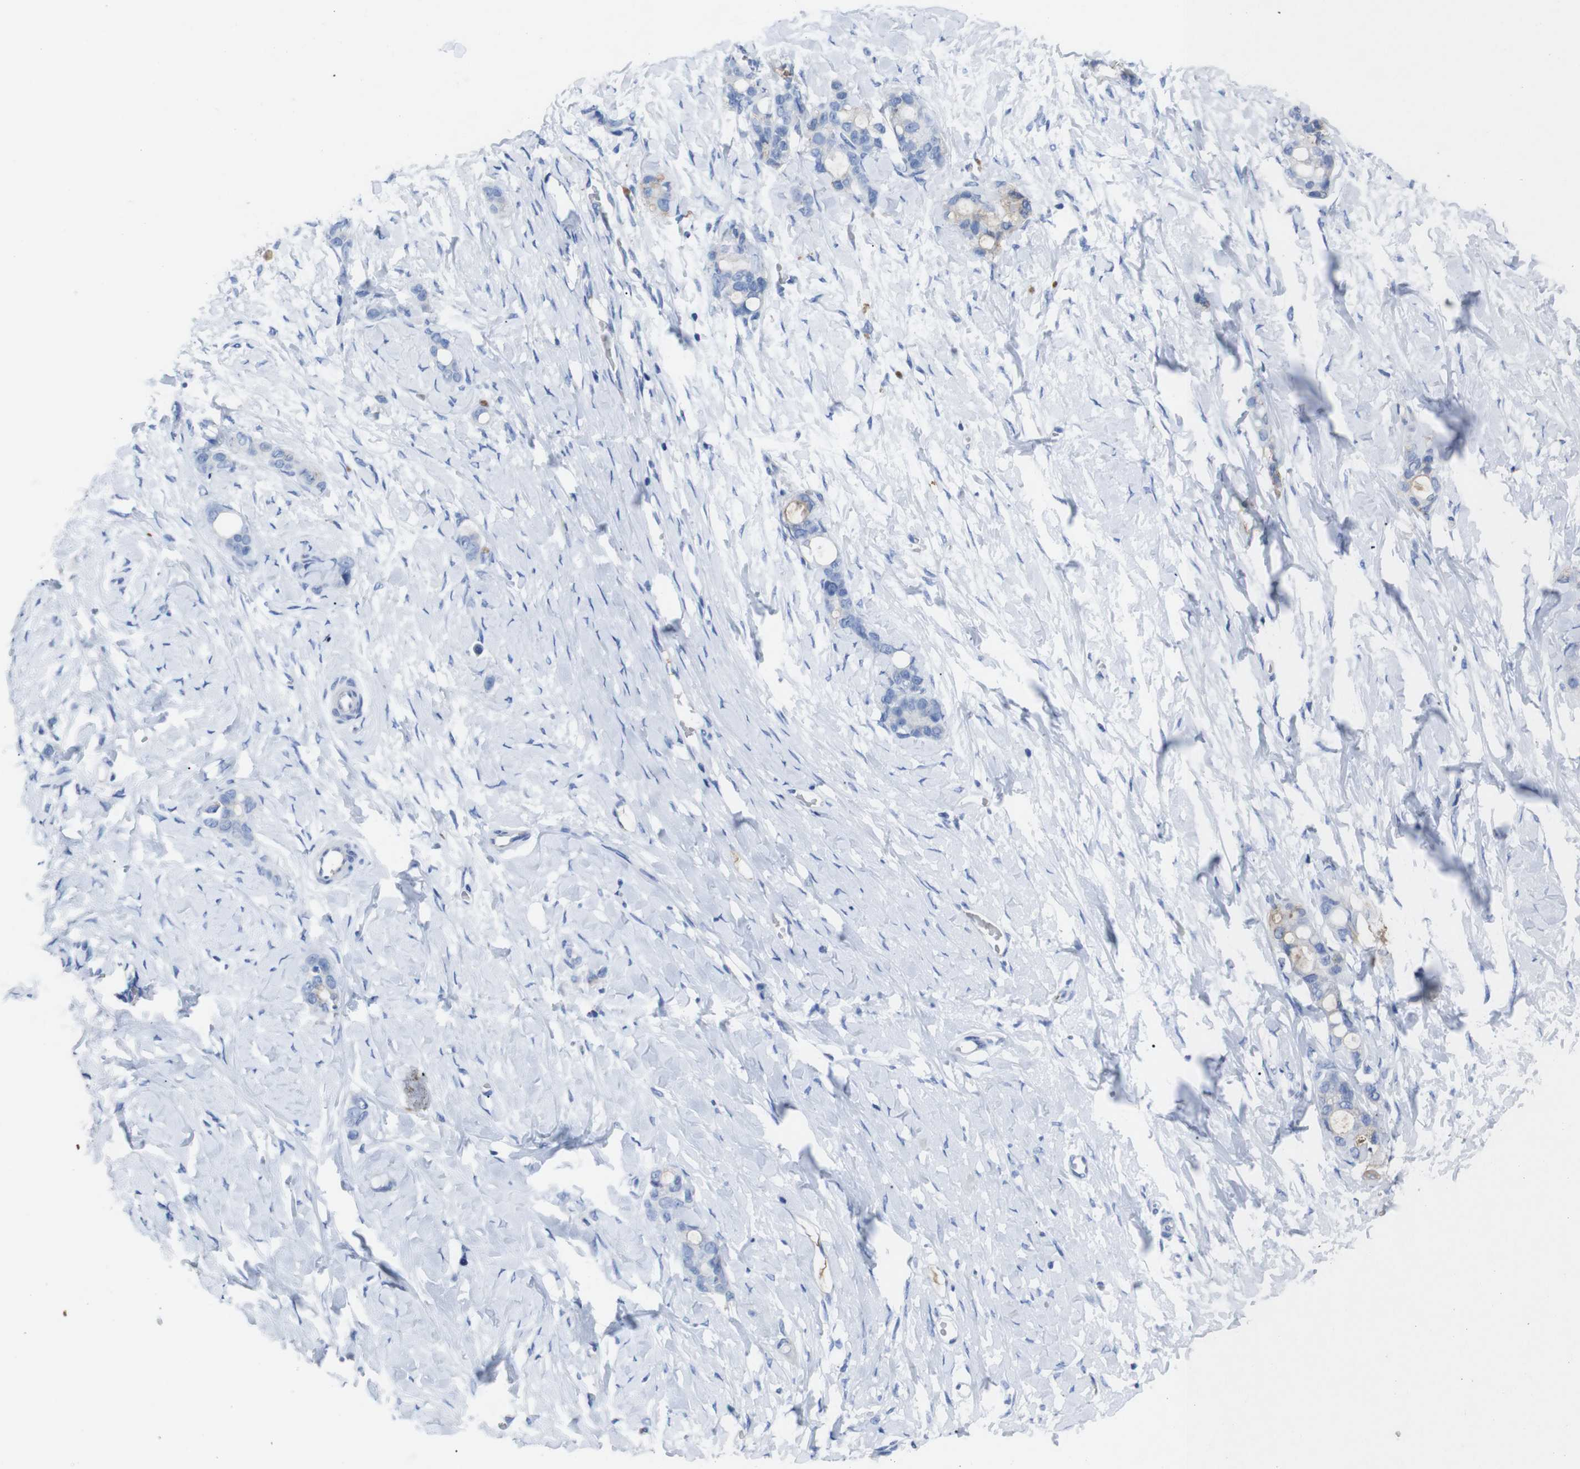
{"staining": {"intensity": "weak", "quantity": "<25%", "location": "cytoplasmic/membranous"}, "tissue": "stomach cancer", "cell_type": "Tumor cells", "image_type": "cancer", "snomed": [{"axis": "morphology", "description": "Adenocarcinoma, NOS"}, {"axis": "topography", "description": "Stomach"}], "caption": "Immunohistochemical staining of human stomach adenocarcinoma displays no significant expression in tumor cells.", "gene": "GJB2", "patient": {"sex": "female", "age": 75}}